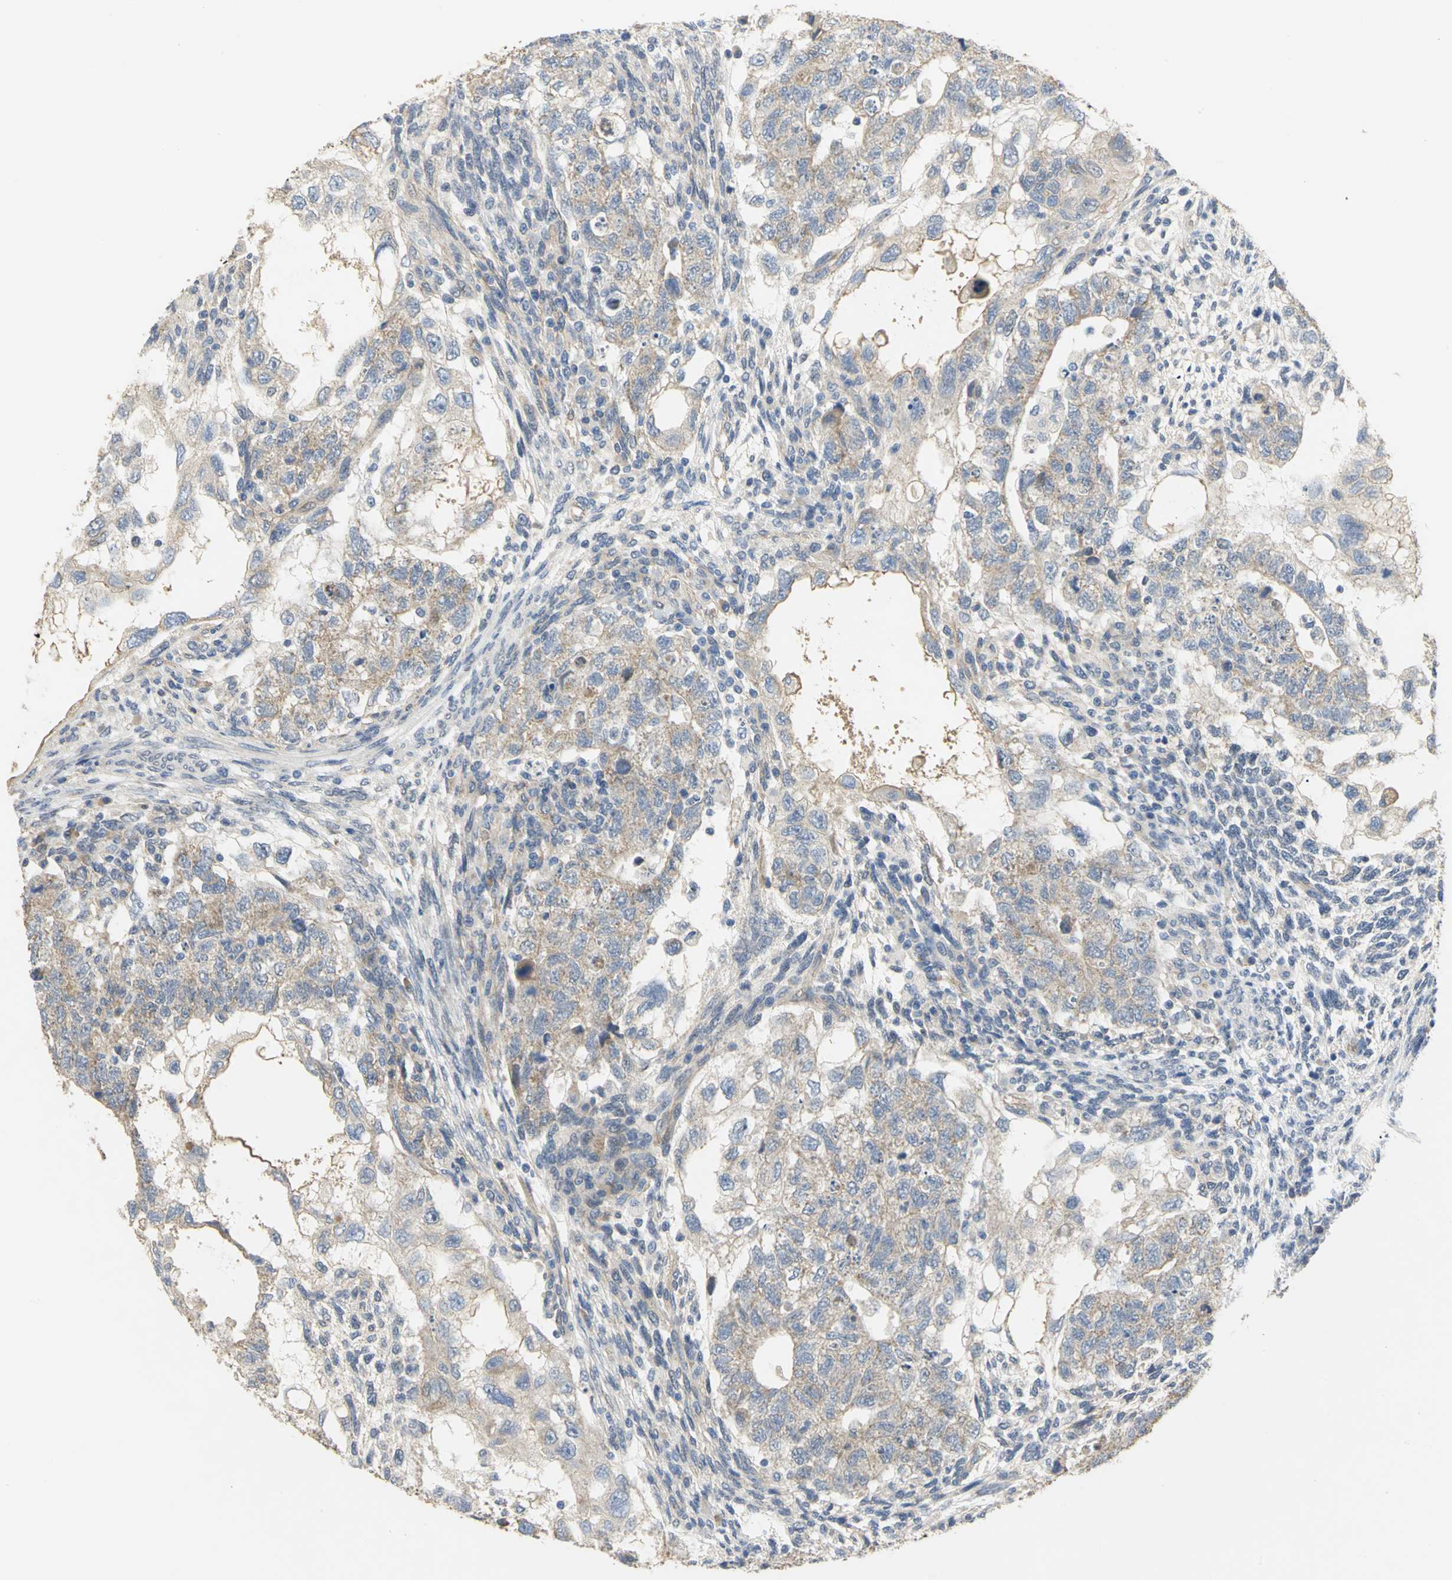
{"staining": {"intensity": "weak", "quantity": ">75%", "location": "cytoplasmic/membranous"}, "tissue": "testis cancer", "cell_type": "Tumor cells", "image_type": "cancer", "snomed": [{"axis": "morphology", "description": "Normal tissue, NOS"}, {"axis": "morphology", "description": "Carcinoma, Embryonal, NOS"}, {"axis": "topography", "description": "Testis"}], "caption": "Immunohistochemistry (IHC) histopathology image of neoplastic tissue: human testis cancer (embryonal carcinoma) stained using immunohistochemistry exhibits low levels of weak protein expression localized specifically in the cytoplasmic/membranous of tumor cells, appearing as a cytoplasmic/membranous brown color.", "gene": "HTR1F", "patient": {"sex": "male", "age": 36}}